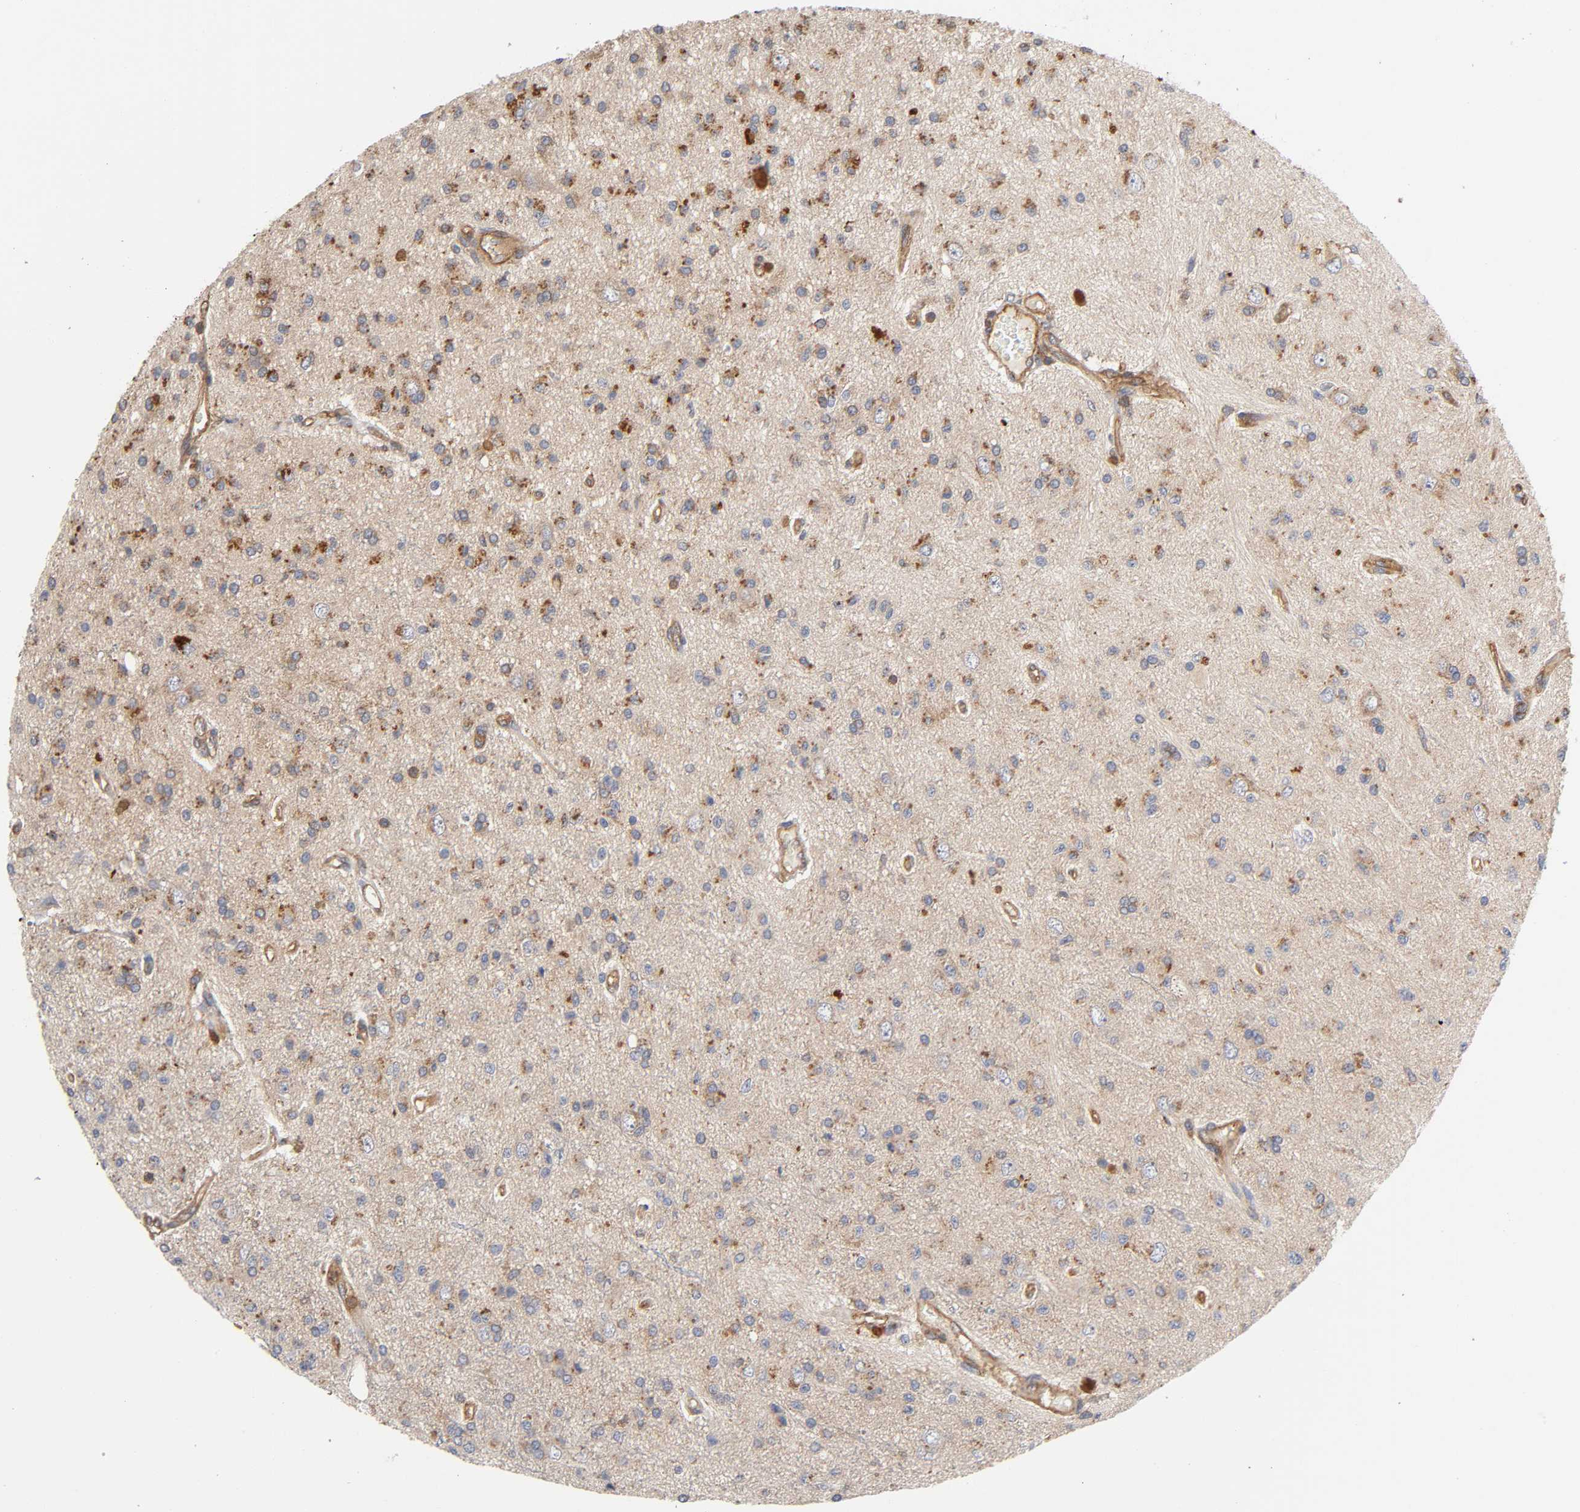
{"staining": {"intensity": "moderate", "quantity": "25%-75%", "location": "cytoplasmic/membranous"}, "tissue": "glioma", "cell_type": "Tumor cells", "image_type": "cancer", "snomed": [{"axis": "morphology", "description": "Glioma, malignant, High grade"}, {"axis": "topography", "description": "Brain"}], "caption": "Immunohistochemistry (IHC) of human malignant high-grade glioma reveals medium levels of moderate cytoplasmic/membranous staining in approximately 25%-75% of tumor cells.", "gene": "LAMTOR2", "patient": {"sex": "male", "age": 47}}